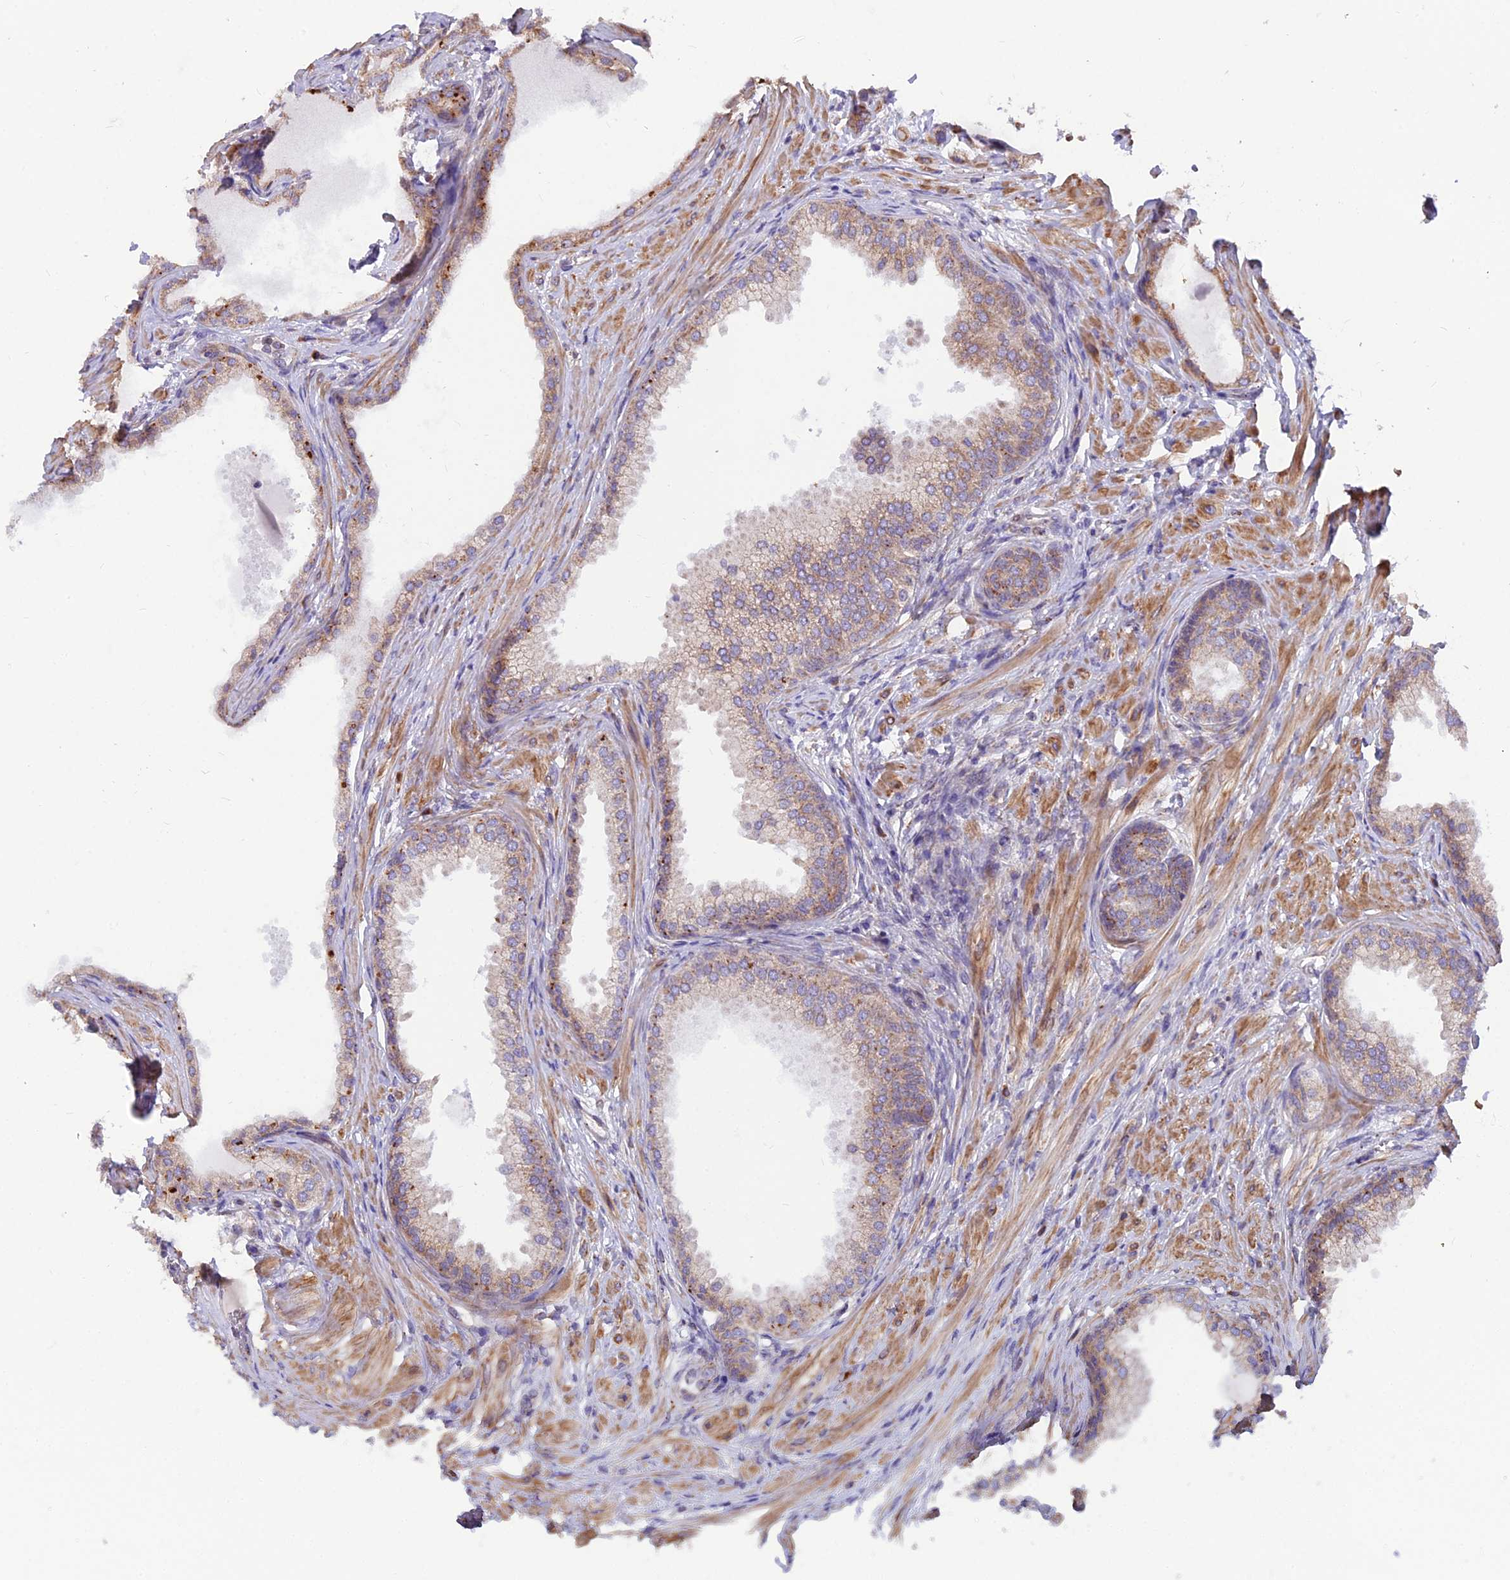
{"staining": {"intensity": "weak", "quantity": "25%-75%", "location": "cytoplasmic/membranous"}, "tissue": "prostate cancer", "cell_type": "Tumor cells", "image_type": "cancer", "snomed": [{"axis": "morphology", "description": "Adenocarcinoma, High grade"}, {"axis": "topography", "description": "Prostate"}], "caption": "This micrograph demonstrates immunohistochemistry staining of adenocarcinoma (high-grade) (prostate), with low weak cytoplasmic/membranous positivity in approximately 25%-75% of tumor cells.", "gene": "TBC1D20", "patient": {"sex": "male", "age": 59}}